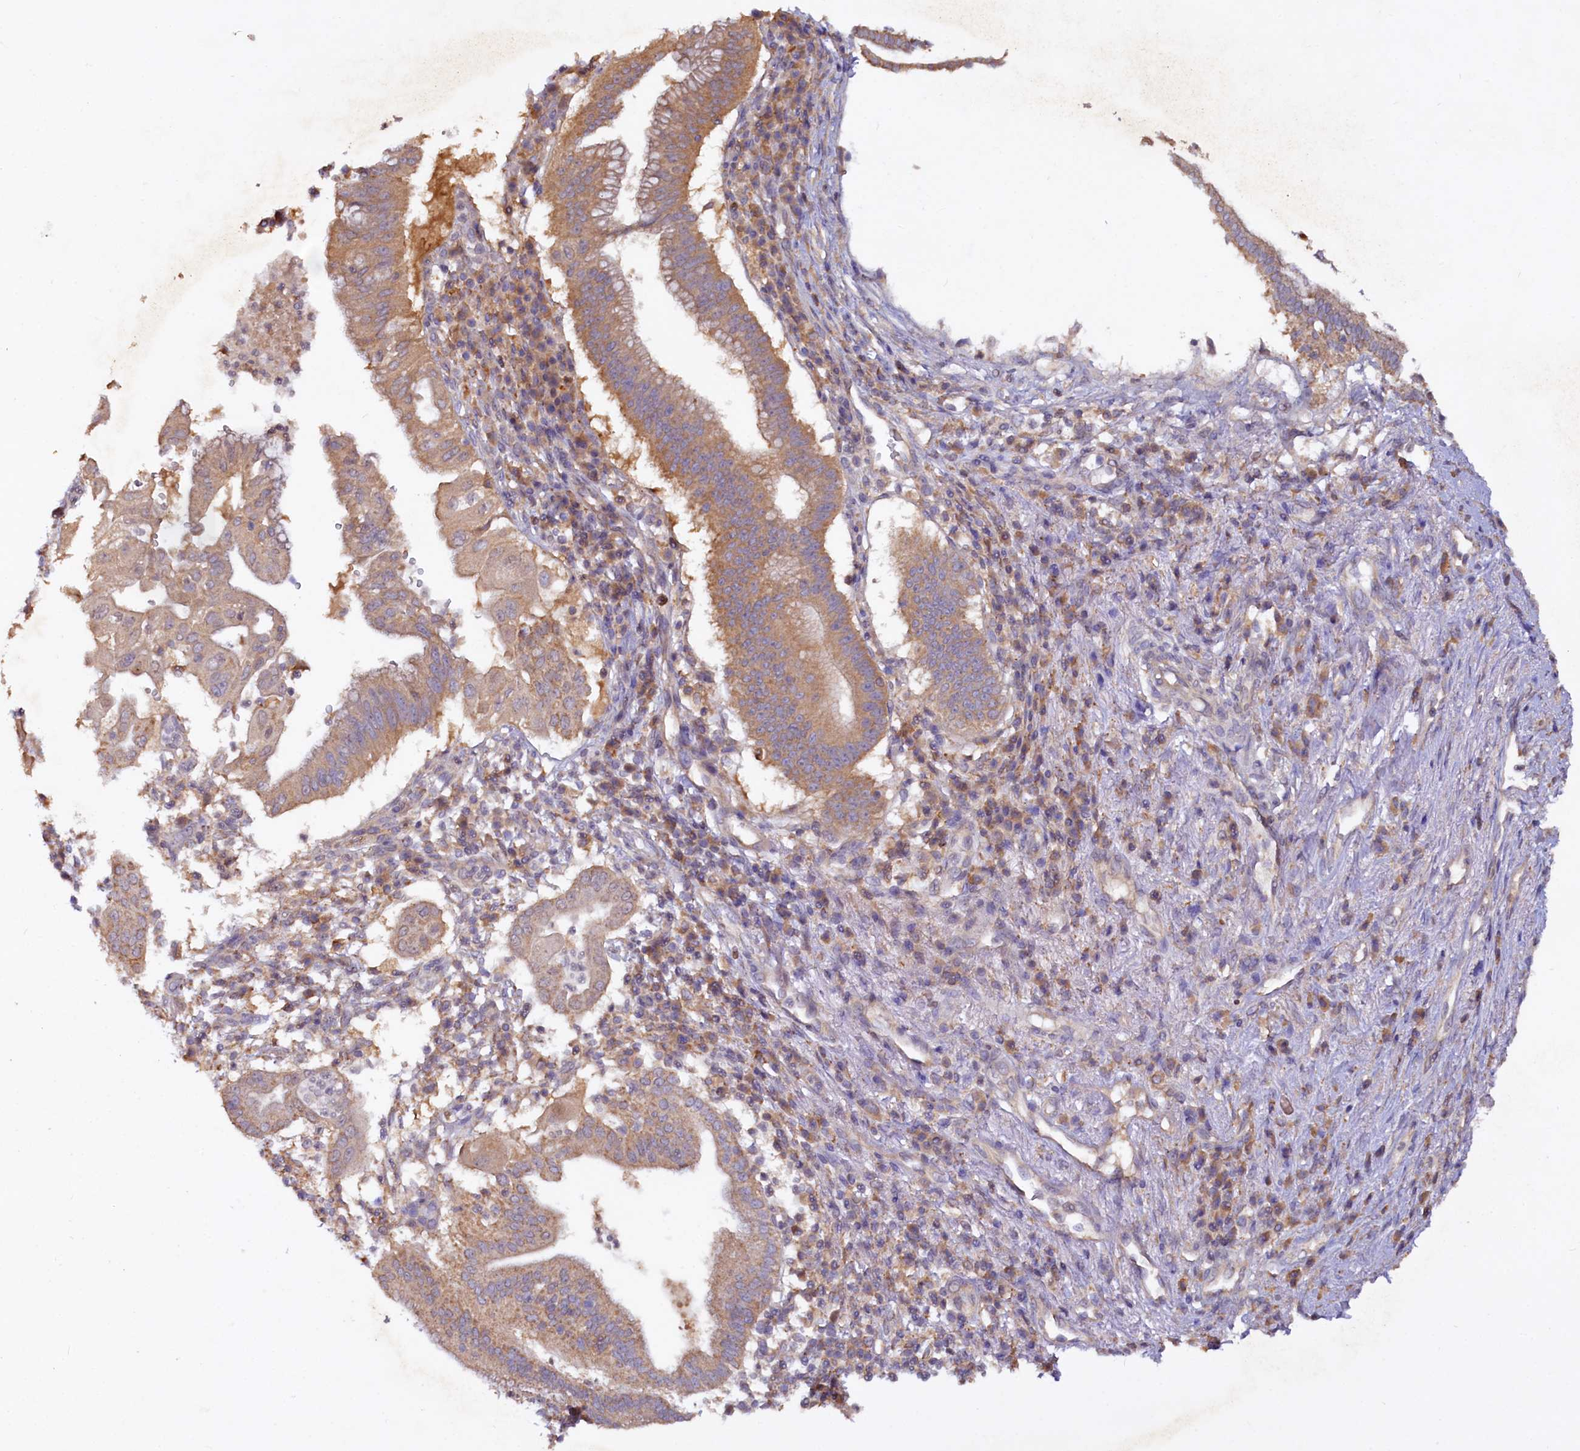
{"staining": {"intensity": "moderate", "quantity": "25%-75%", "location": "cytoplasmic/membranous"}, "tissue": "pancreatic cancer", "cell_type": "Tumor cells", "image_type": "cancer", "snomed": [{"axis": "morphology", "description": "Adenocarcinoma, NOS"}, {"axis": "topography", "description": "Pancreas"}], "caption": "Pancreatic adenocarcinoma stained with DAB immunohistochemistry (IHC) shows medium levels of moderate cytoplasmic/membranous positivity in approximately 25%-75% of tumor cells.", "gene": "ETFBKMT", "patient": {"sex": "male", "age": 68}}